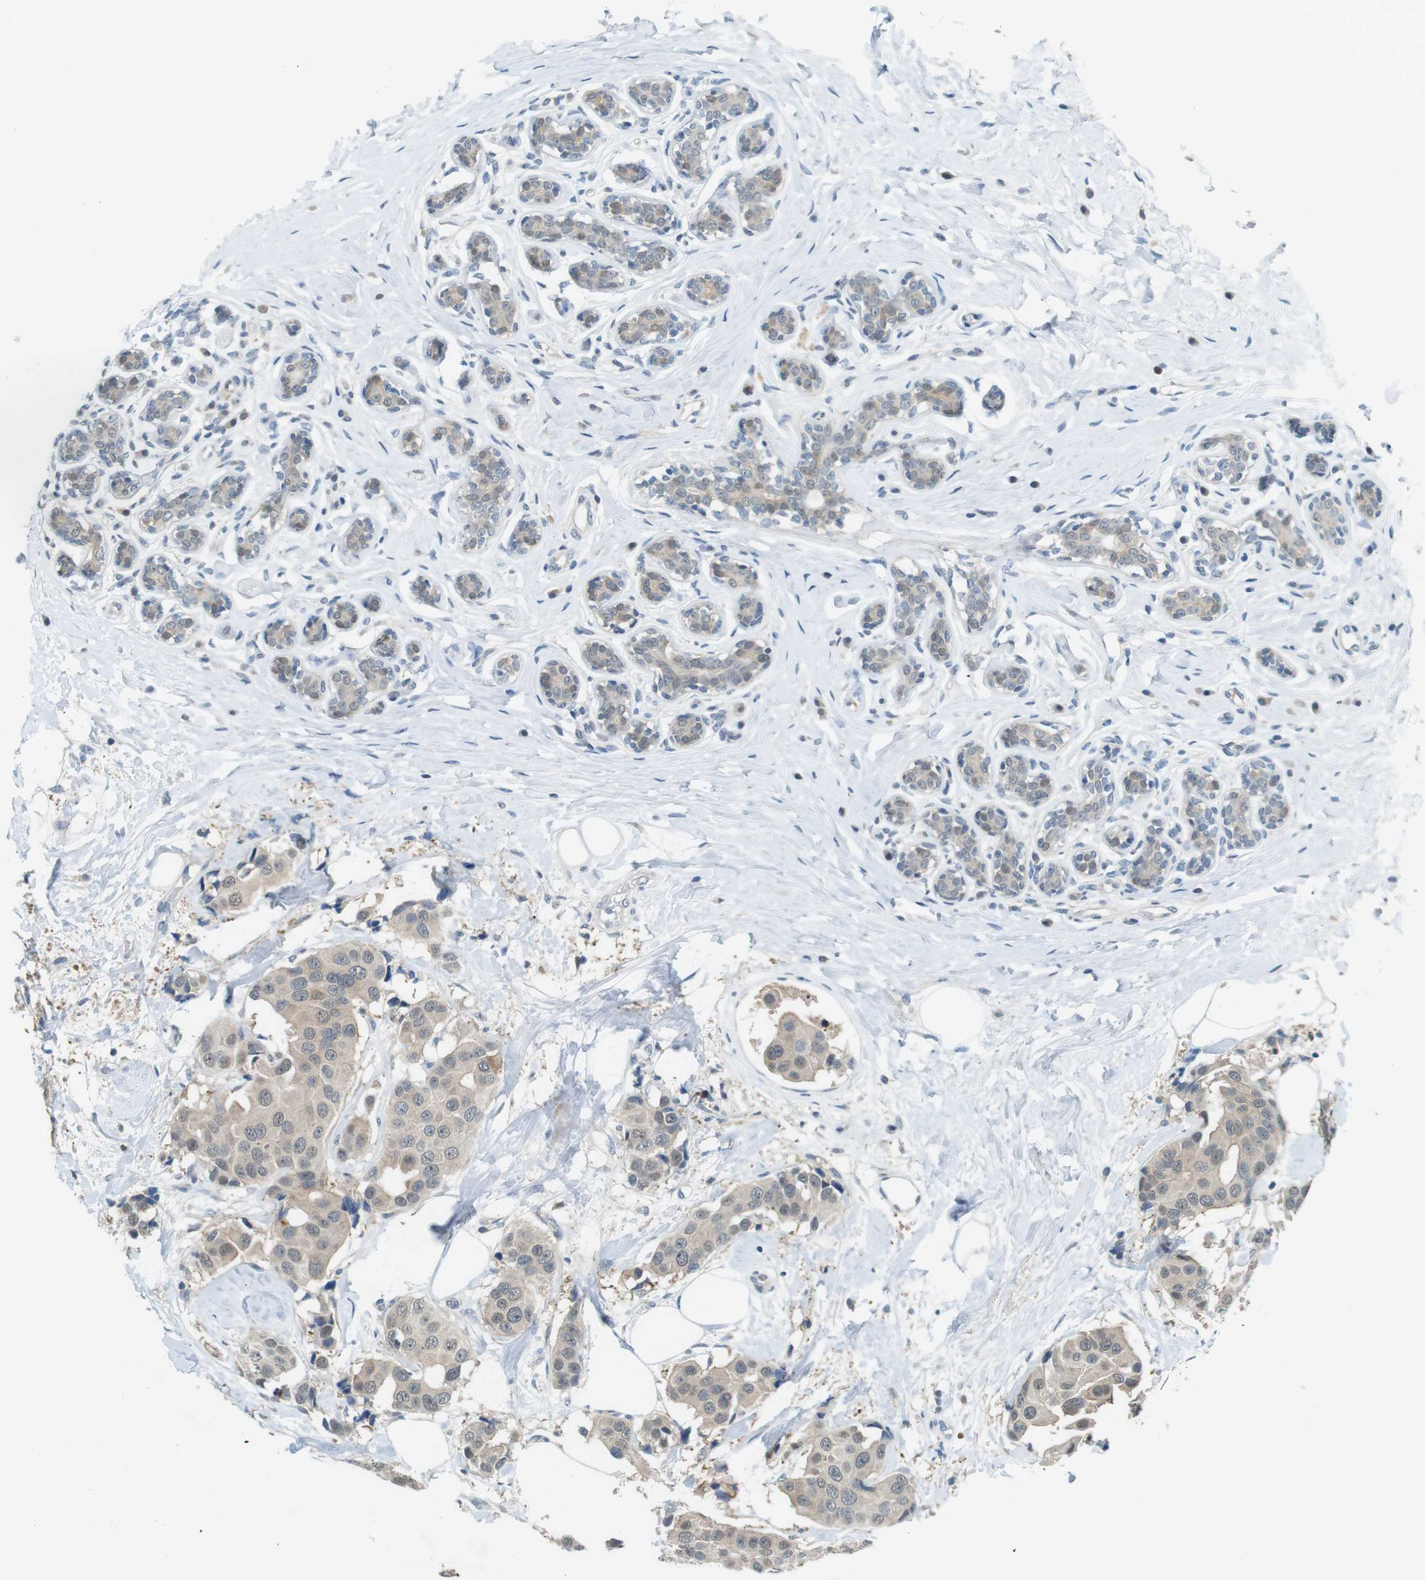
{"staining": {"intensity": "weak", "quantity": ">75%", "location": "cytoplasmic/membranous"}, "tissue": "breast cancer", "cell_type": "Tumor cells", "image_type": "cancer", "snomed": [{"axis": "morphology", "description": "Normal tissue, NOS"}, {"axis": "morphology", "description": "Duct carcinoma"}, {"axis": "topography", "description": "Breast"}], "caption": "Human breast cancer stained with a protein marker demonstrates weak staining in tumor cells.", "gene": "CDK14", "patient": {"sex": "female", "age": 39}}